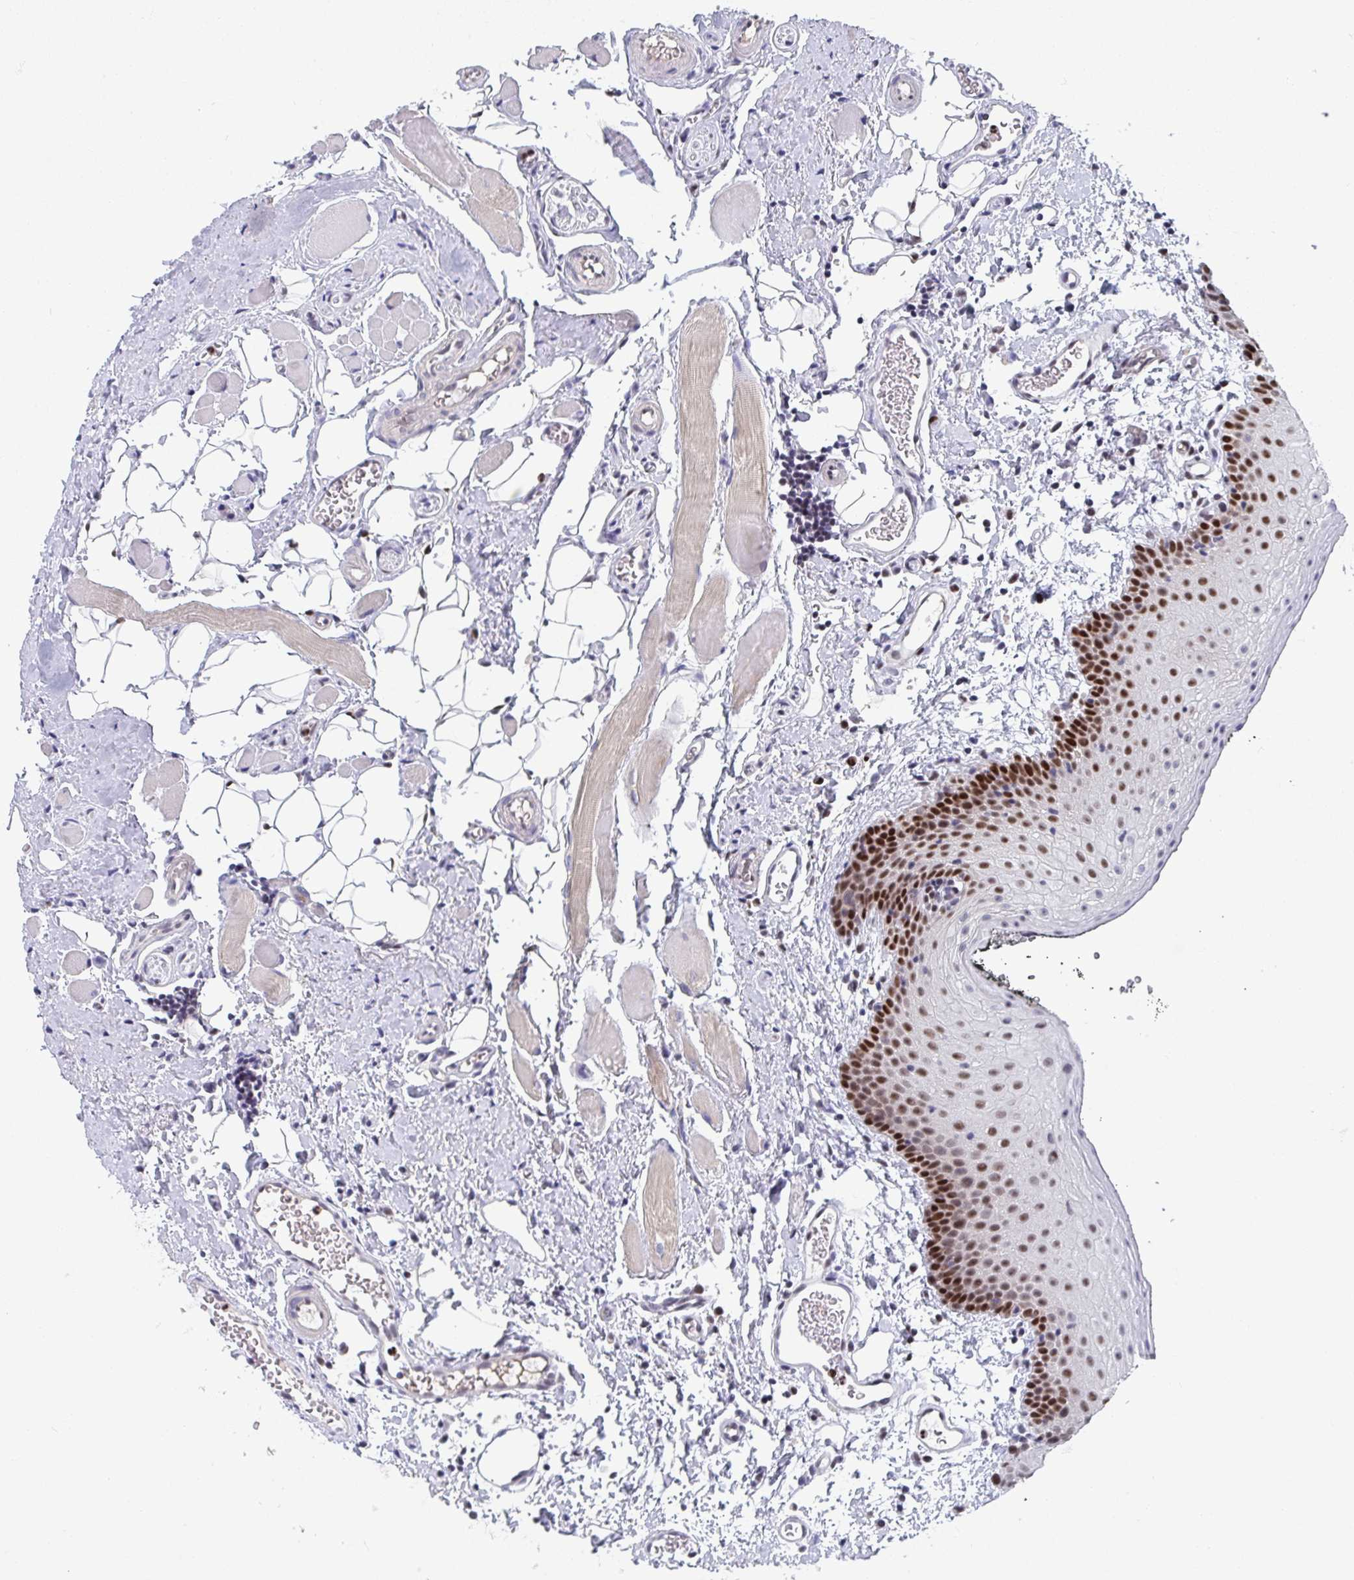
{"staining": {"intensity": "strong", "quantity": ">75%", "location": "nuclear"}, "tissue": "oral mucosa", "cell_type": "Squamous epithelial cells", "image_type": "normal", "snomed": [{"axis": "morphology", "description": "Normal tissue, NOS"}, {"axis": "morphology", "description": "Squamous cell carcinoma, NOS"}, {"axis": "topography", "description": "Oral tissue"}, {"axis": "topography", "description": "Head-Neck"}], "caption": "A high amount of strong nuclear staining is present in about >75% of squamous epithelial cells in unremarkable oral mucosa.", "gene": "JDP2", "patient": {"sex": "male", "age": 58}}